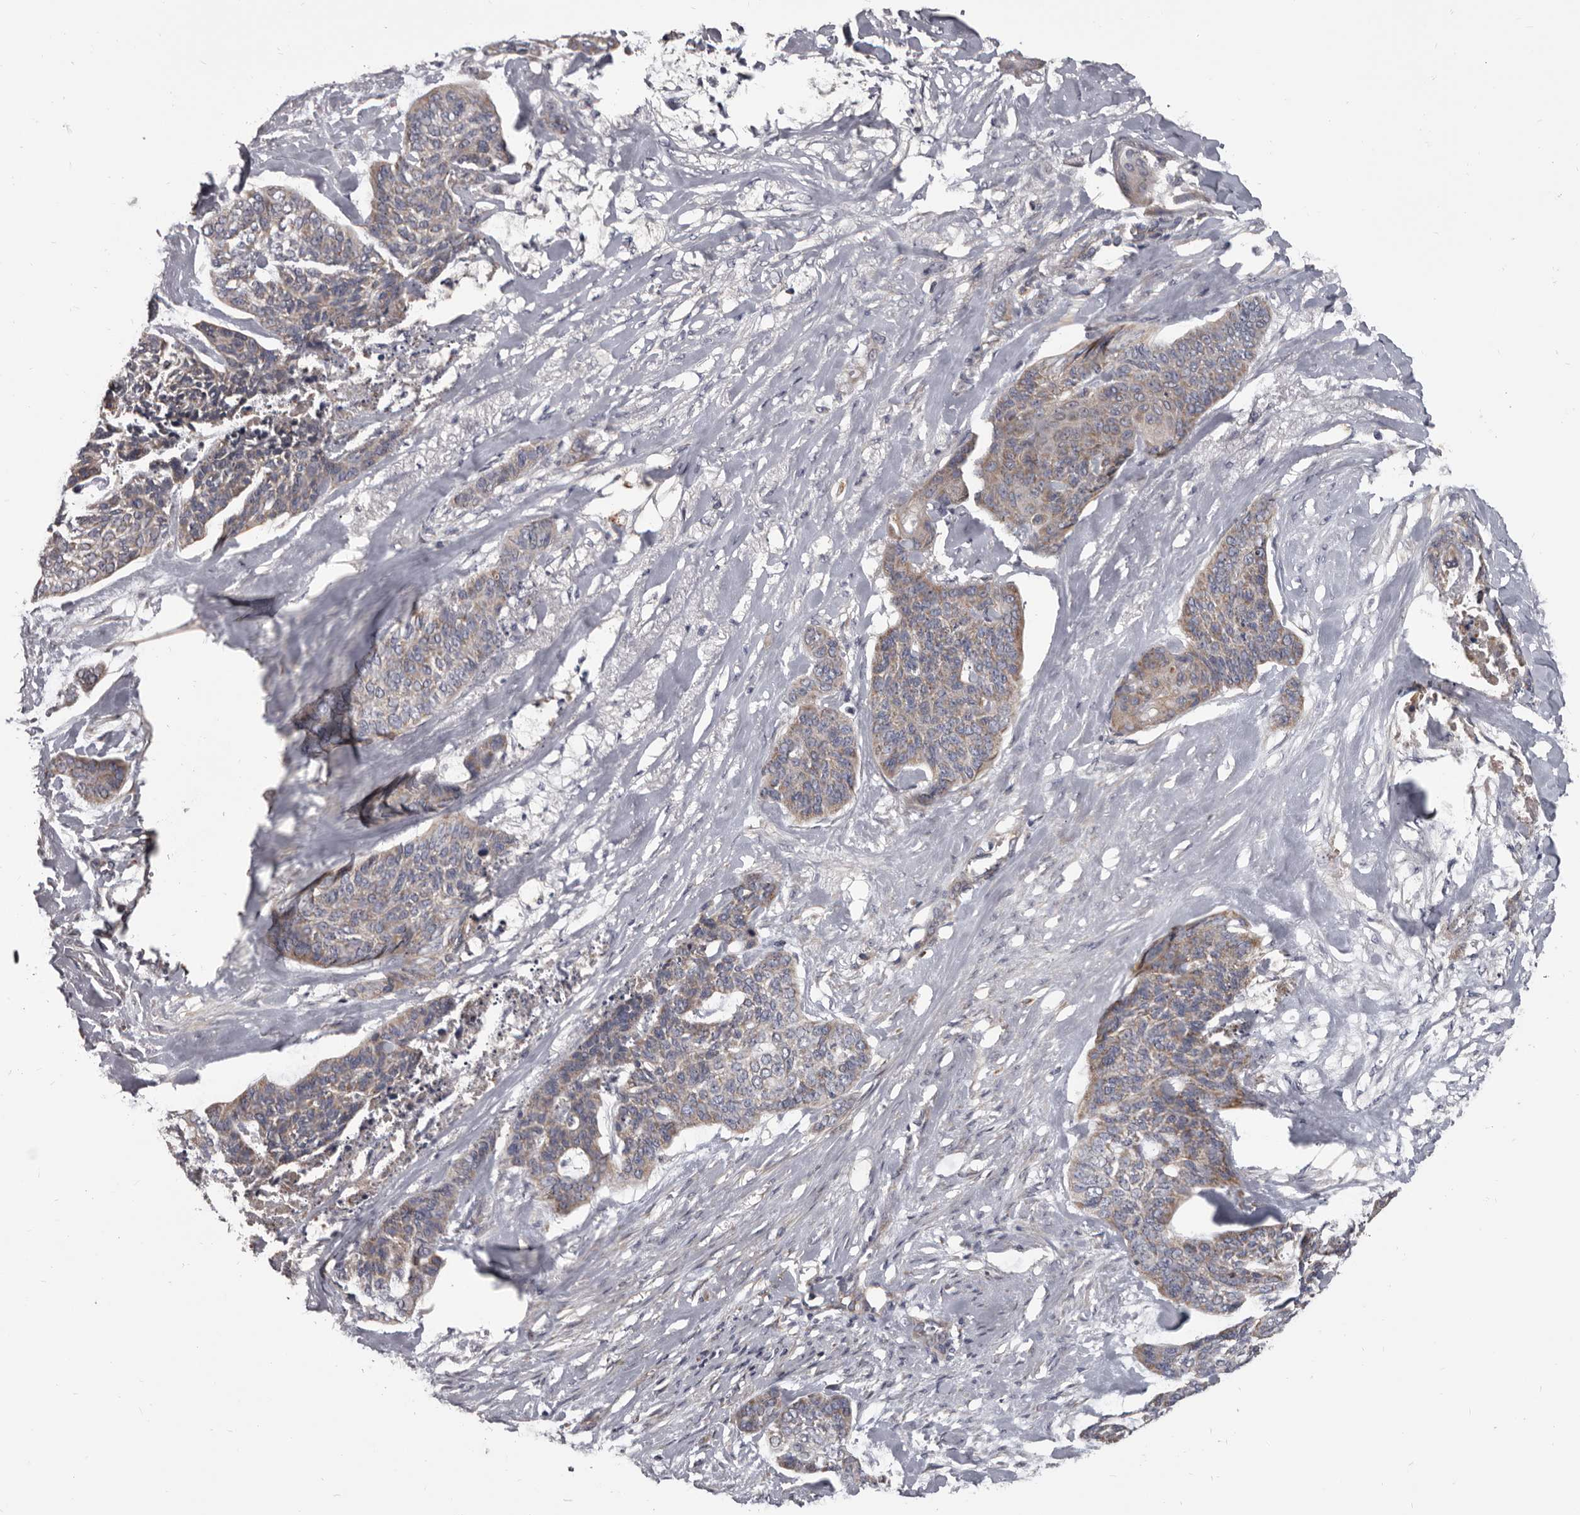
{"staining": {"intensity": "weak", "quantity": "25%-75%", "location": "cytoplasmic/membranous"}, "tissue": "skin cancer", "cell_type": "Tumor cells", "image_type": "cancer", "snomed": [{"axis": "morphology", "description": "Basal cell carcinoma"}, {"axis": "topography", "description": "Skin"}], "caption": "Weak cytoplasmic/membranous positivity for a protein is appreciated in approximately 25%-75% of tumor cells of skin basal cell carcinoma using IHC.", "gene": "ALDH5A1", "patient": {"sex": "female", "age": 64}}